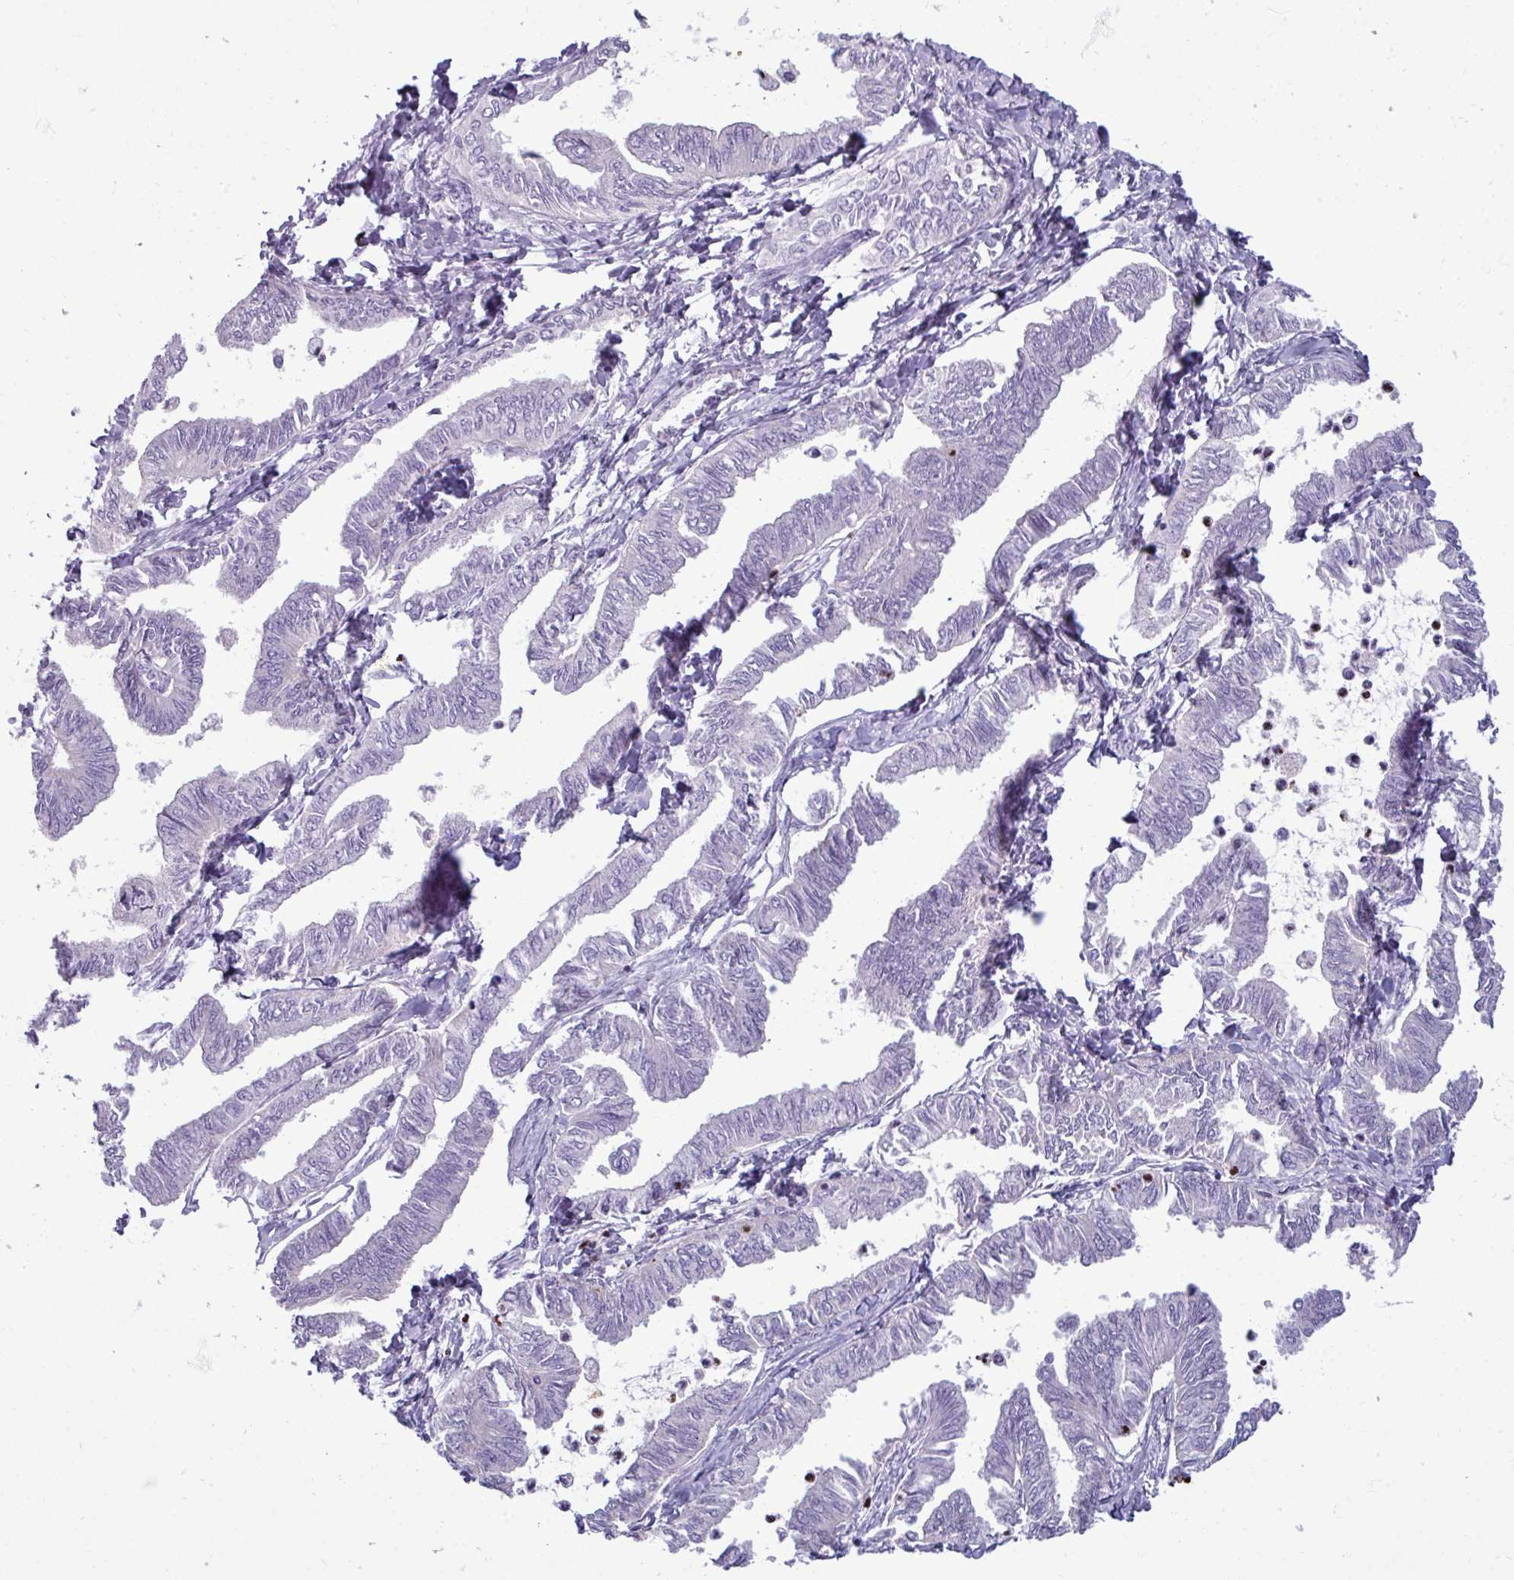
{"staining": {"intensity": "negative", "quantity": "none", "location": "none"}, "tissue": "ovarian cancer", "cell_type": "Tumor cells", "image_type": "cancer", "snomed": [{"axis": "morphology", "description": "Carcinoma, endometroid"}, {"axis": "topography", "description": "Ovary"}], "caption": "This is a photomicrograph of immunohistochemistry (IHC) staining of ovarian endometroid carcinoma, which shows no staining in tumor cells.", "gene": "TRIM39", "patient": {"sex": "female", "age": 70}}